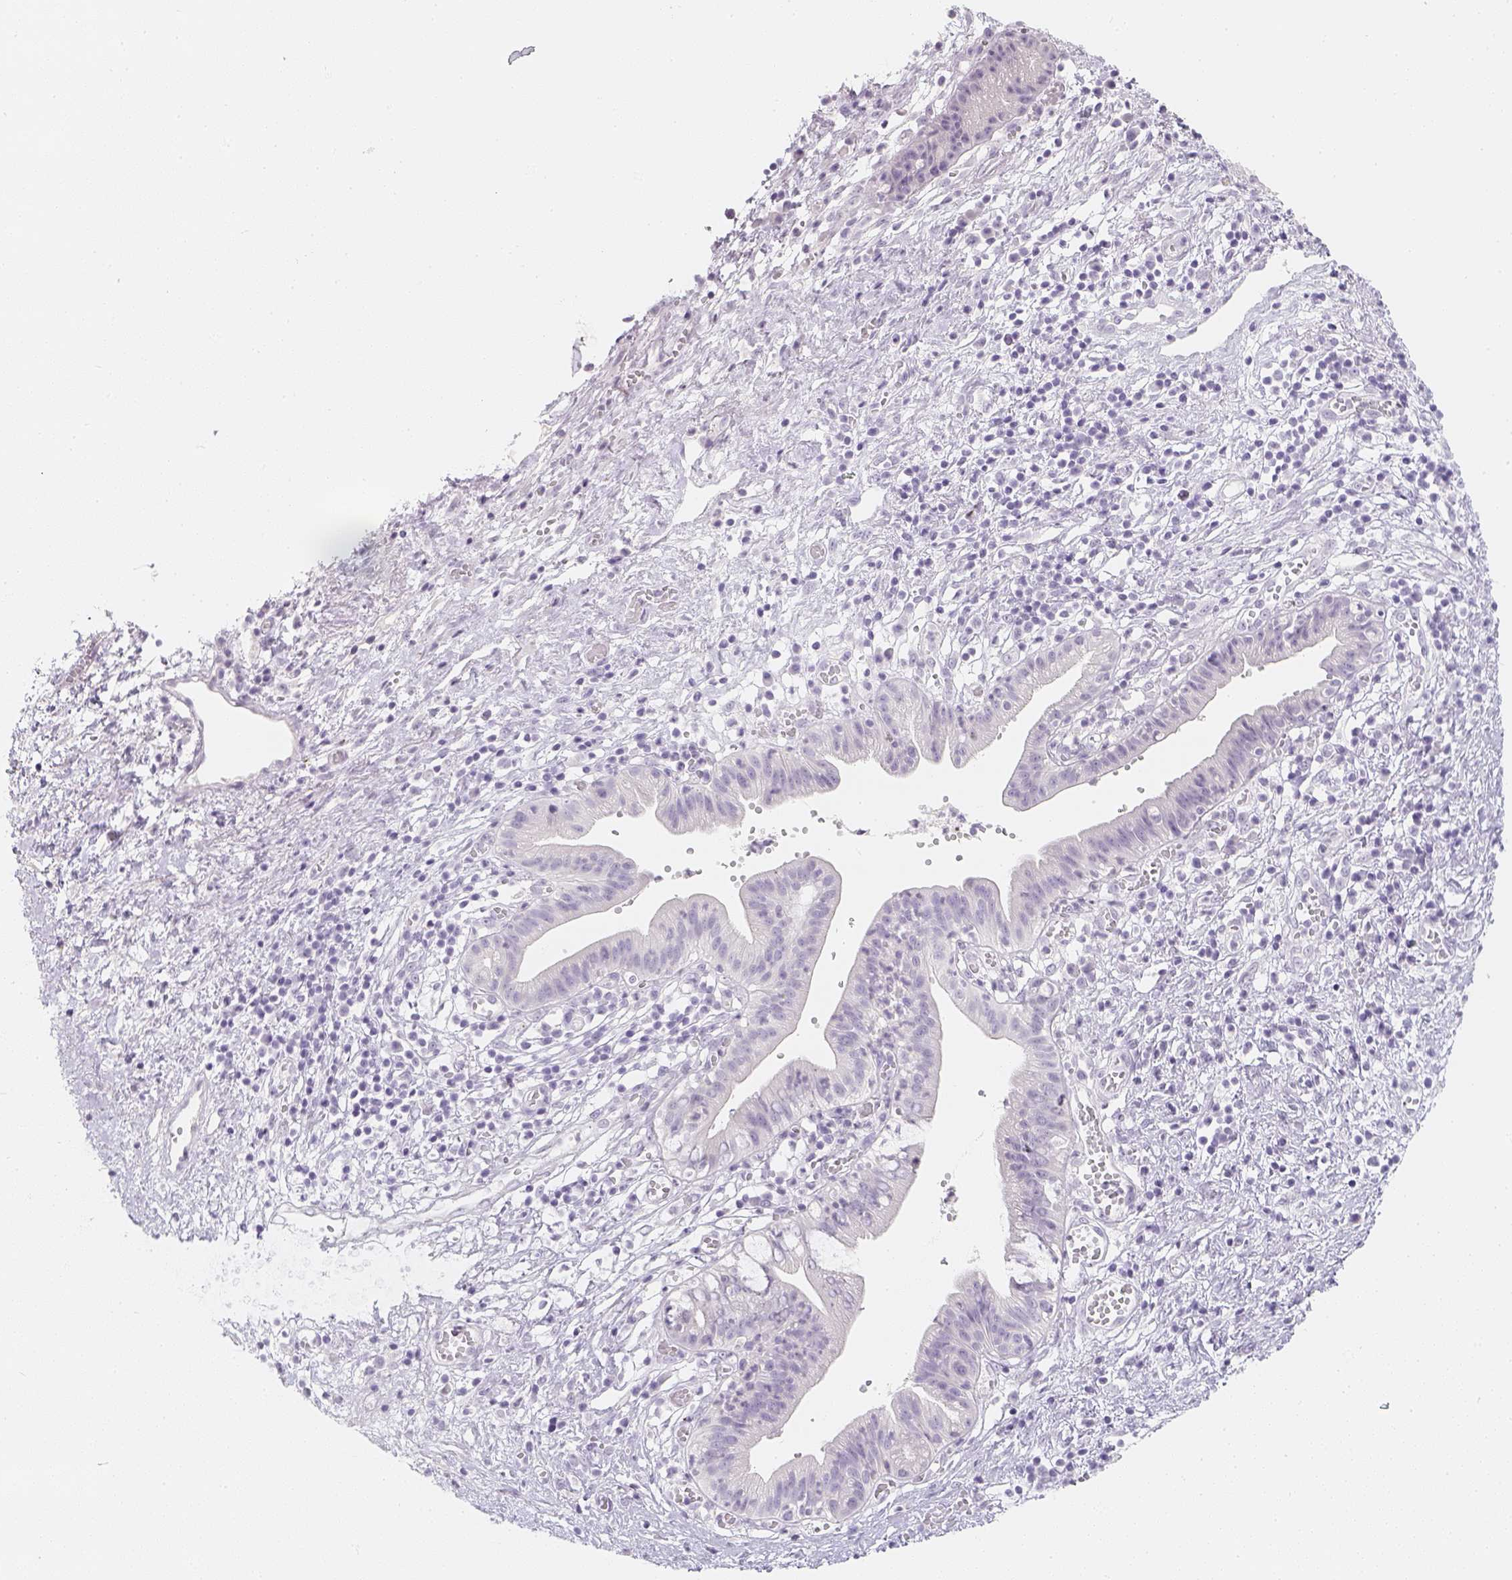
{"staining": {"intensity": "negative", "quantity": "none", "location": "none"}, "tissue": "pancreatic cancer", "cell_type": "Tumor cells", "image_type": "cancer", "snomed": [{"axis": "morphology", "description": "Adenocarcinoma, NOS"}, {"axis": "topography", "description": "Pancreas"}], "caption": "The immunohistochemistry (IHC) image has no significant positivity in tumor cells of adenocarcinoma (pancreatic) tissue.", "gene": "SLC18A1", "patient": {"sex": "female", "age": 73}}